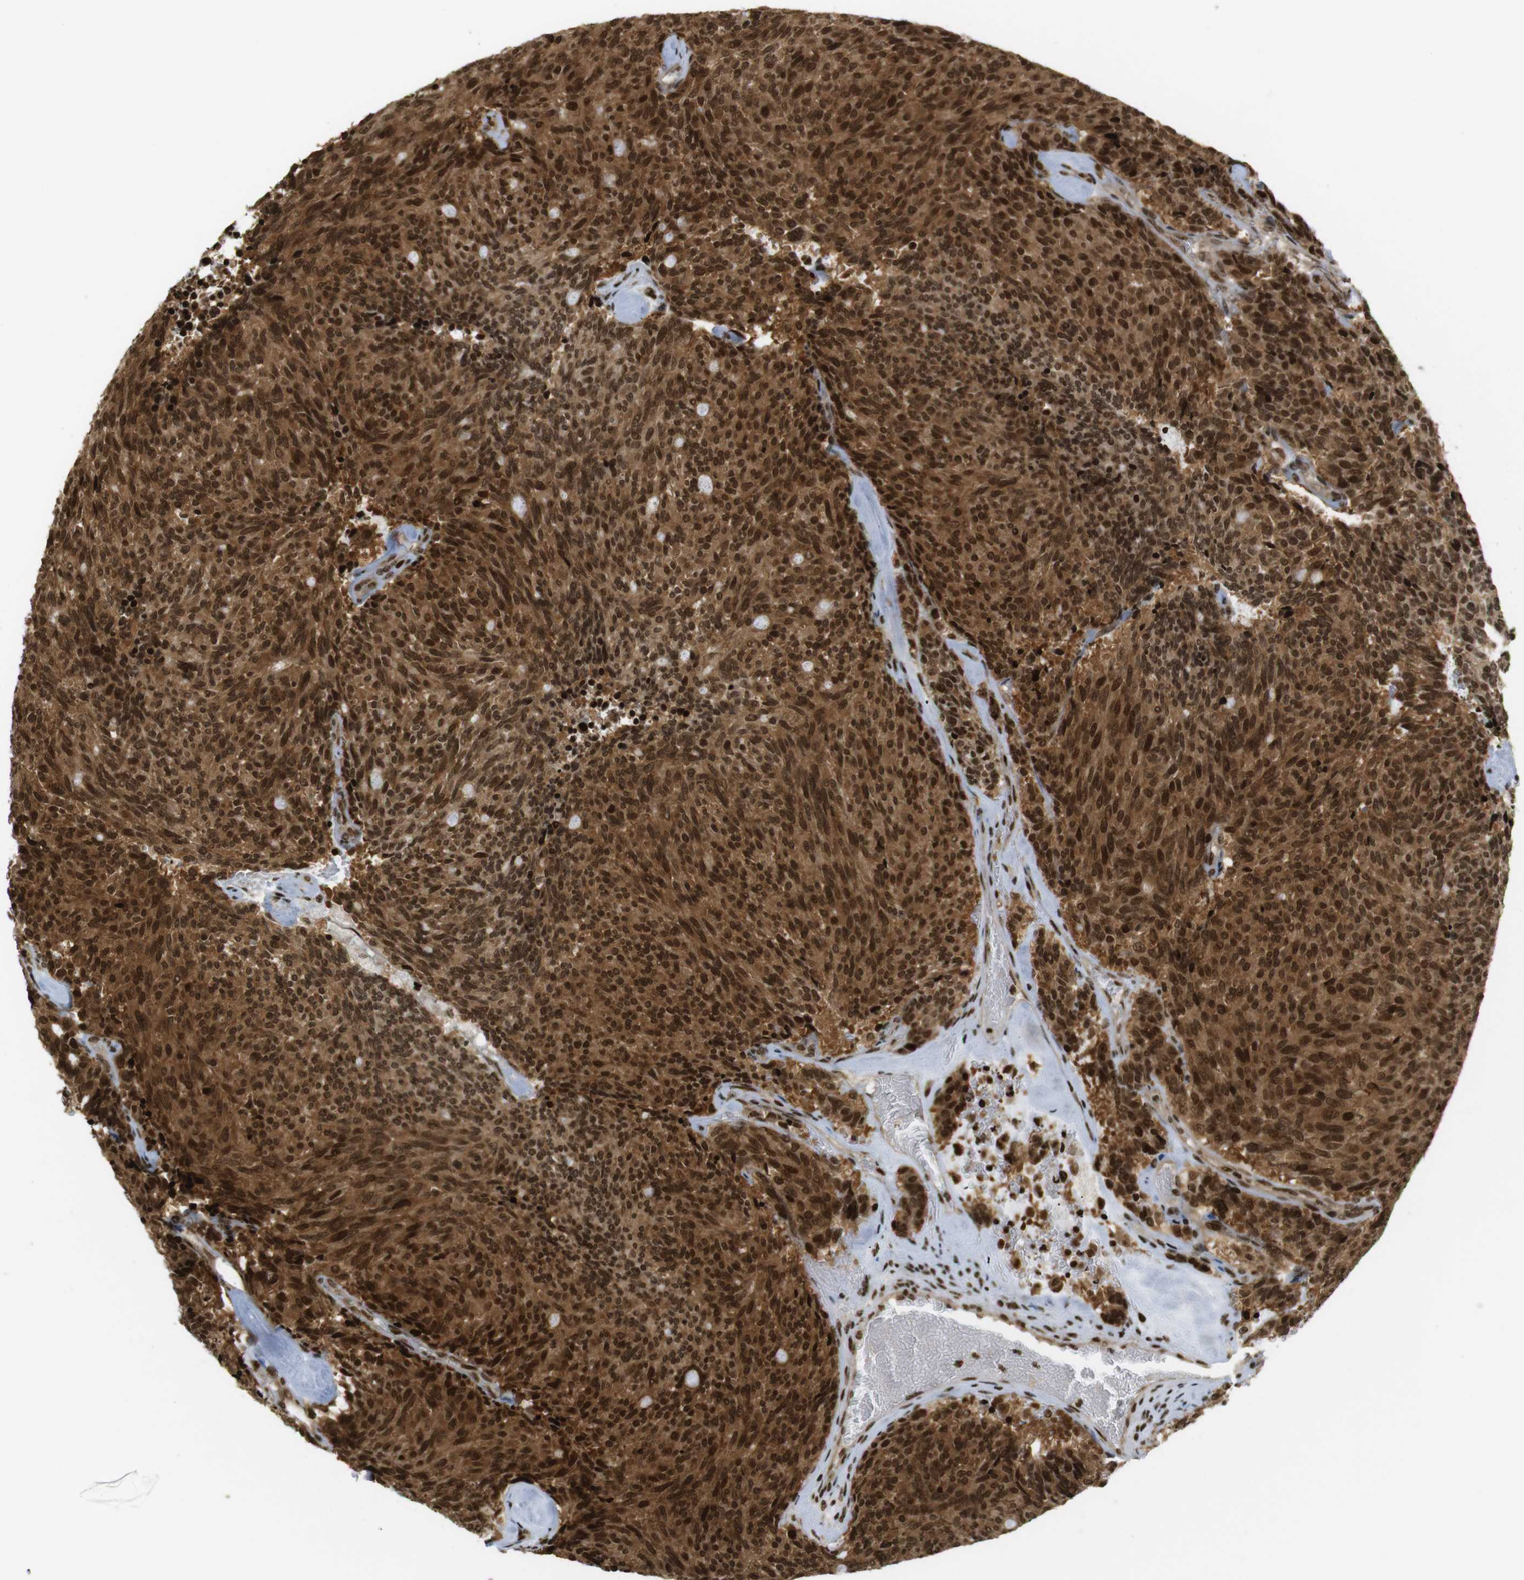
{"staining": {"intensity": "strong", "quantity": ">75%", "location": "cytoplasmic/membranous,nuclear"}, "tissue": "carcinoid", "cell_type": "Tumor cells", "image_type": "cancer", "snomed": [{"axis": "morphology", "description": "Carcinoid, malignant, NOS"}, {"axis": "topography", "description": "Pancreas"}], "caption": "The image displays a brown stain indicating the presence of a protein in the cytoplasmic/membranous and nuclear of tumor cells in carcinoid (malignant).", "gene": "RUVBL2", "patient": {"sex": "female", "age": 54}}